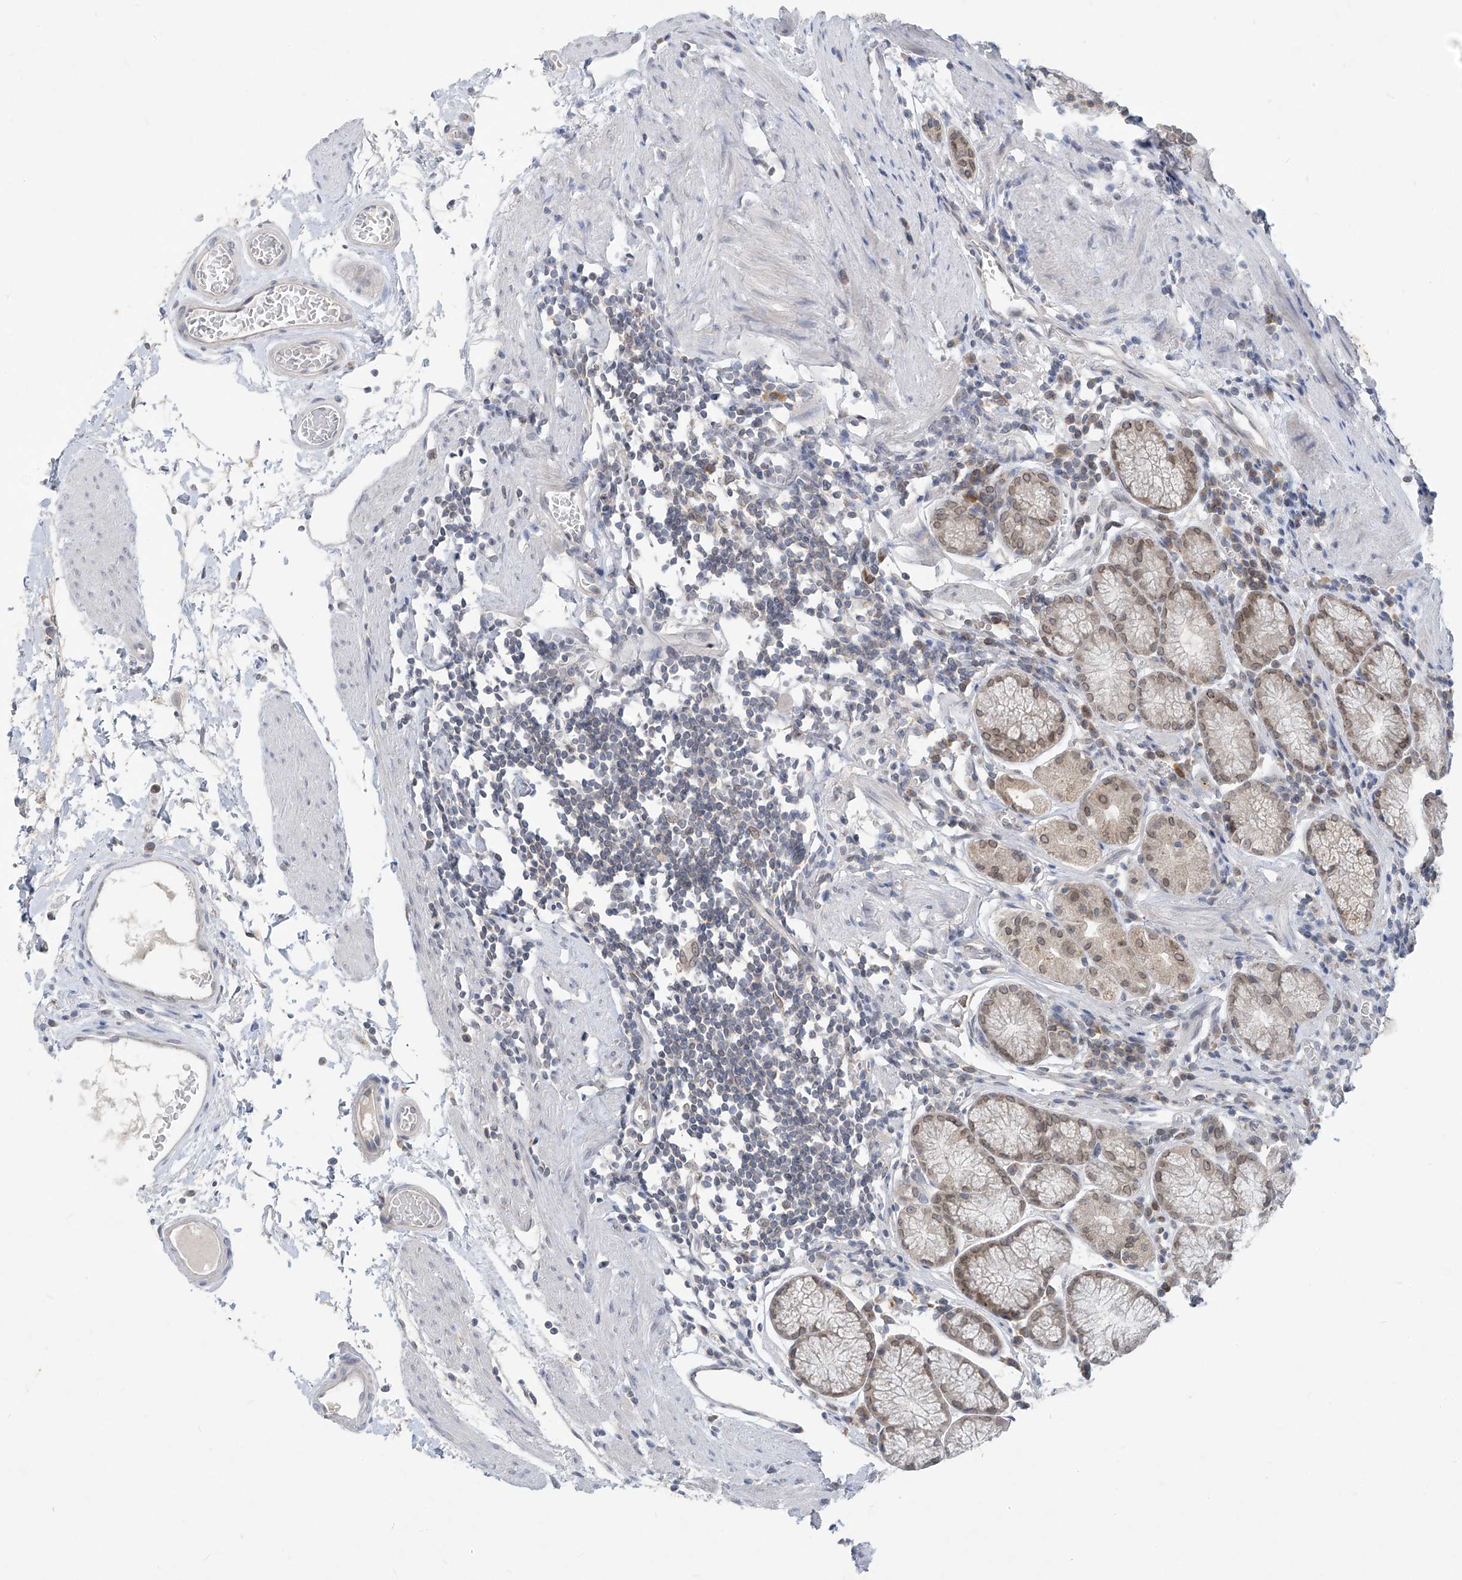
{"staining": {"intensity": "moderate", "quantity": "25%-75%", "location": "cytoplasmic/membranous,nuclear"}, "tissue": "stomach", "cell_type": "Glandular cells", "image_type": "normal", "snomed": [{"axis": "morphology", "description": "Normal tissue, NOS"}, {"axis": "topography", "description": "Stomach"}], "caption": "Glandular cells reveal moderate cytoplasmic/membranous,nuclear staining in about 25%-75% of cells in benign stomach.", "gene": "KRTAP25", "patient": {"sex": "male", "age": 55}}